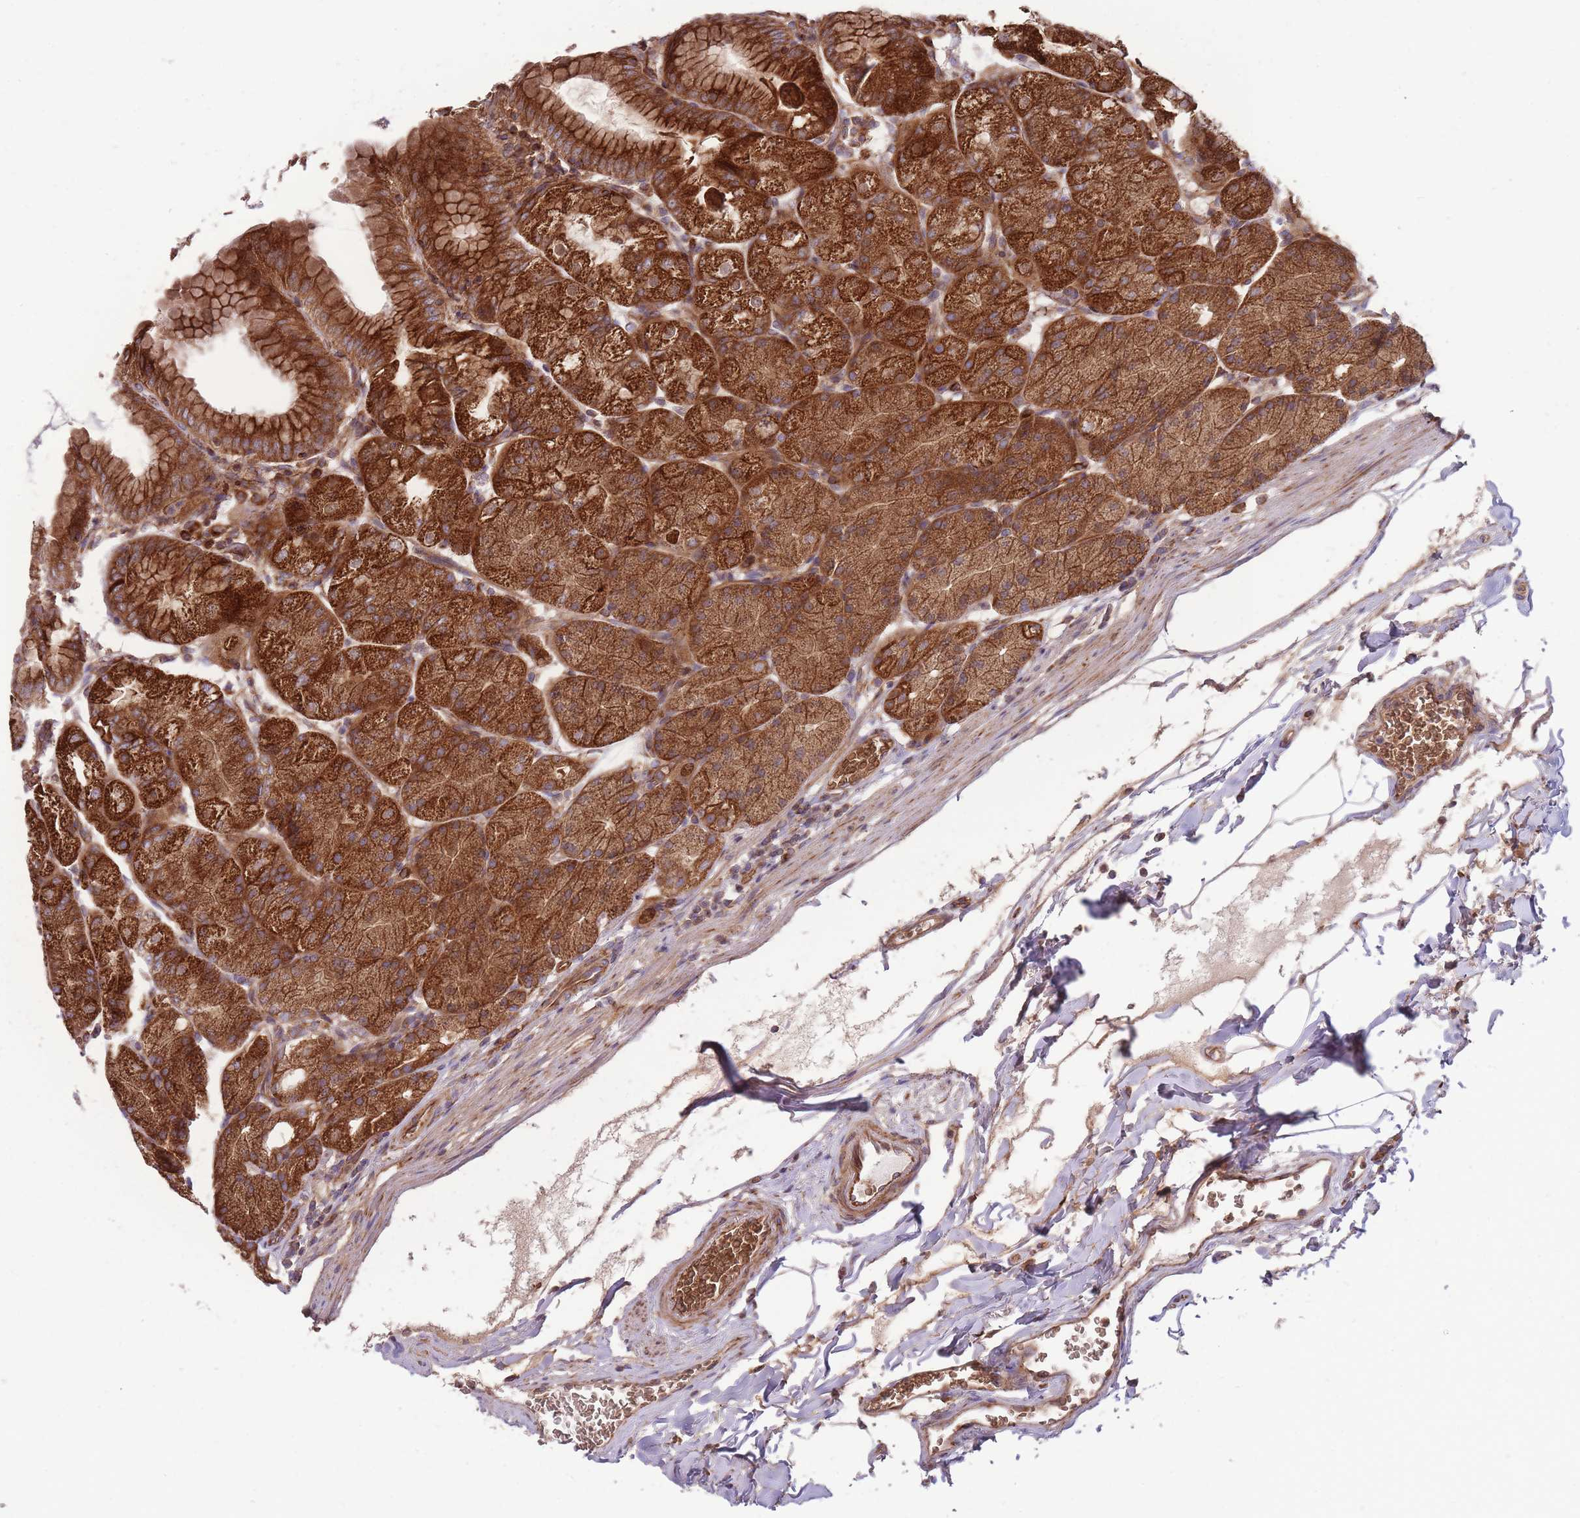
{"staining": {"intensity": "strong", "quantity": ">75%", "location": "cytoplasmic/membranous"}, "tissue": "stomach", "cell_type": "Glandular cells", "image_type": "normal", "snomed": [{"axis": "morphology", "description": "Normal tissue, NOS"}, {"axis": "topography", "description": "Stomach, upper"}, {"axis": "topography", "description": "Stomach, lower"}], "caption": "About >75% of glandular cells in normal human stomach exhibit strong cytoplasmic/membranous protein positivity as visualized by brown immunohistochemical staining.", "gene": "ANKRD10", "patient": {"sex": "male", "age": 62}}